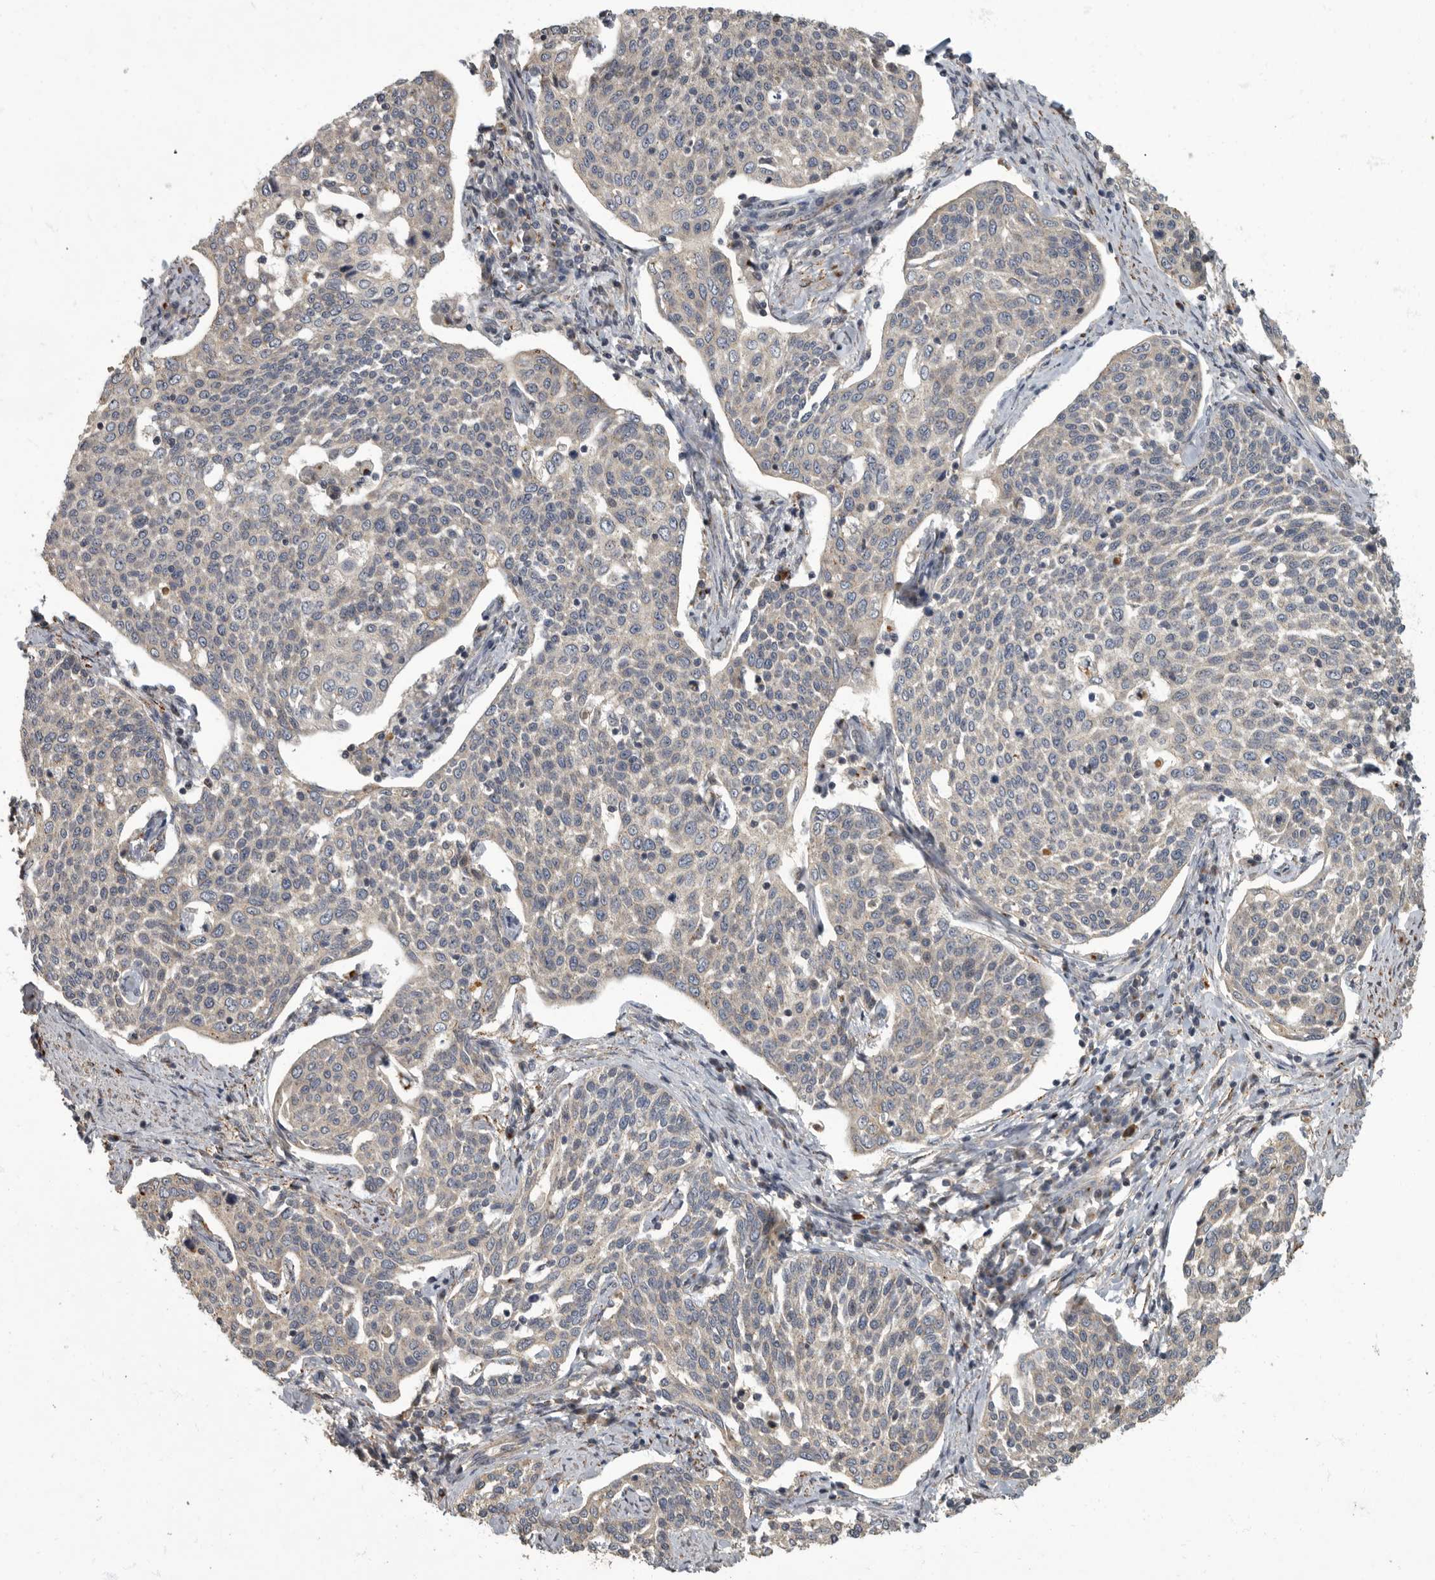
{"staining": {"intensity": "weak", "quantity": "<25%", "location": "cytoplasmic/membranous"}, "tissue": "cervical cancer", "cell_type": "Tumor cells", "image_type": "cancer", "snomed": [{"axis": "morphology", "description": "Squamous cell carcinoma, NOS"}, {"axis": "topography", "description": "Cervix"}], "caption": "This image is of cervical cancer (squamous cell carcinoma) stained with immunohistochemistry to label a protein in brown with the nuclei are counter-stained blue. There is no staining in tumor cells. (Stains: DAB (3,3'-diaminobenzidine) IHC with hematoxylin counter stain, Microscopy: brightfield microscopy at high magnification).", "gene": "IQCK", "patient": {"sex": "female", "age": 34}}